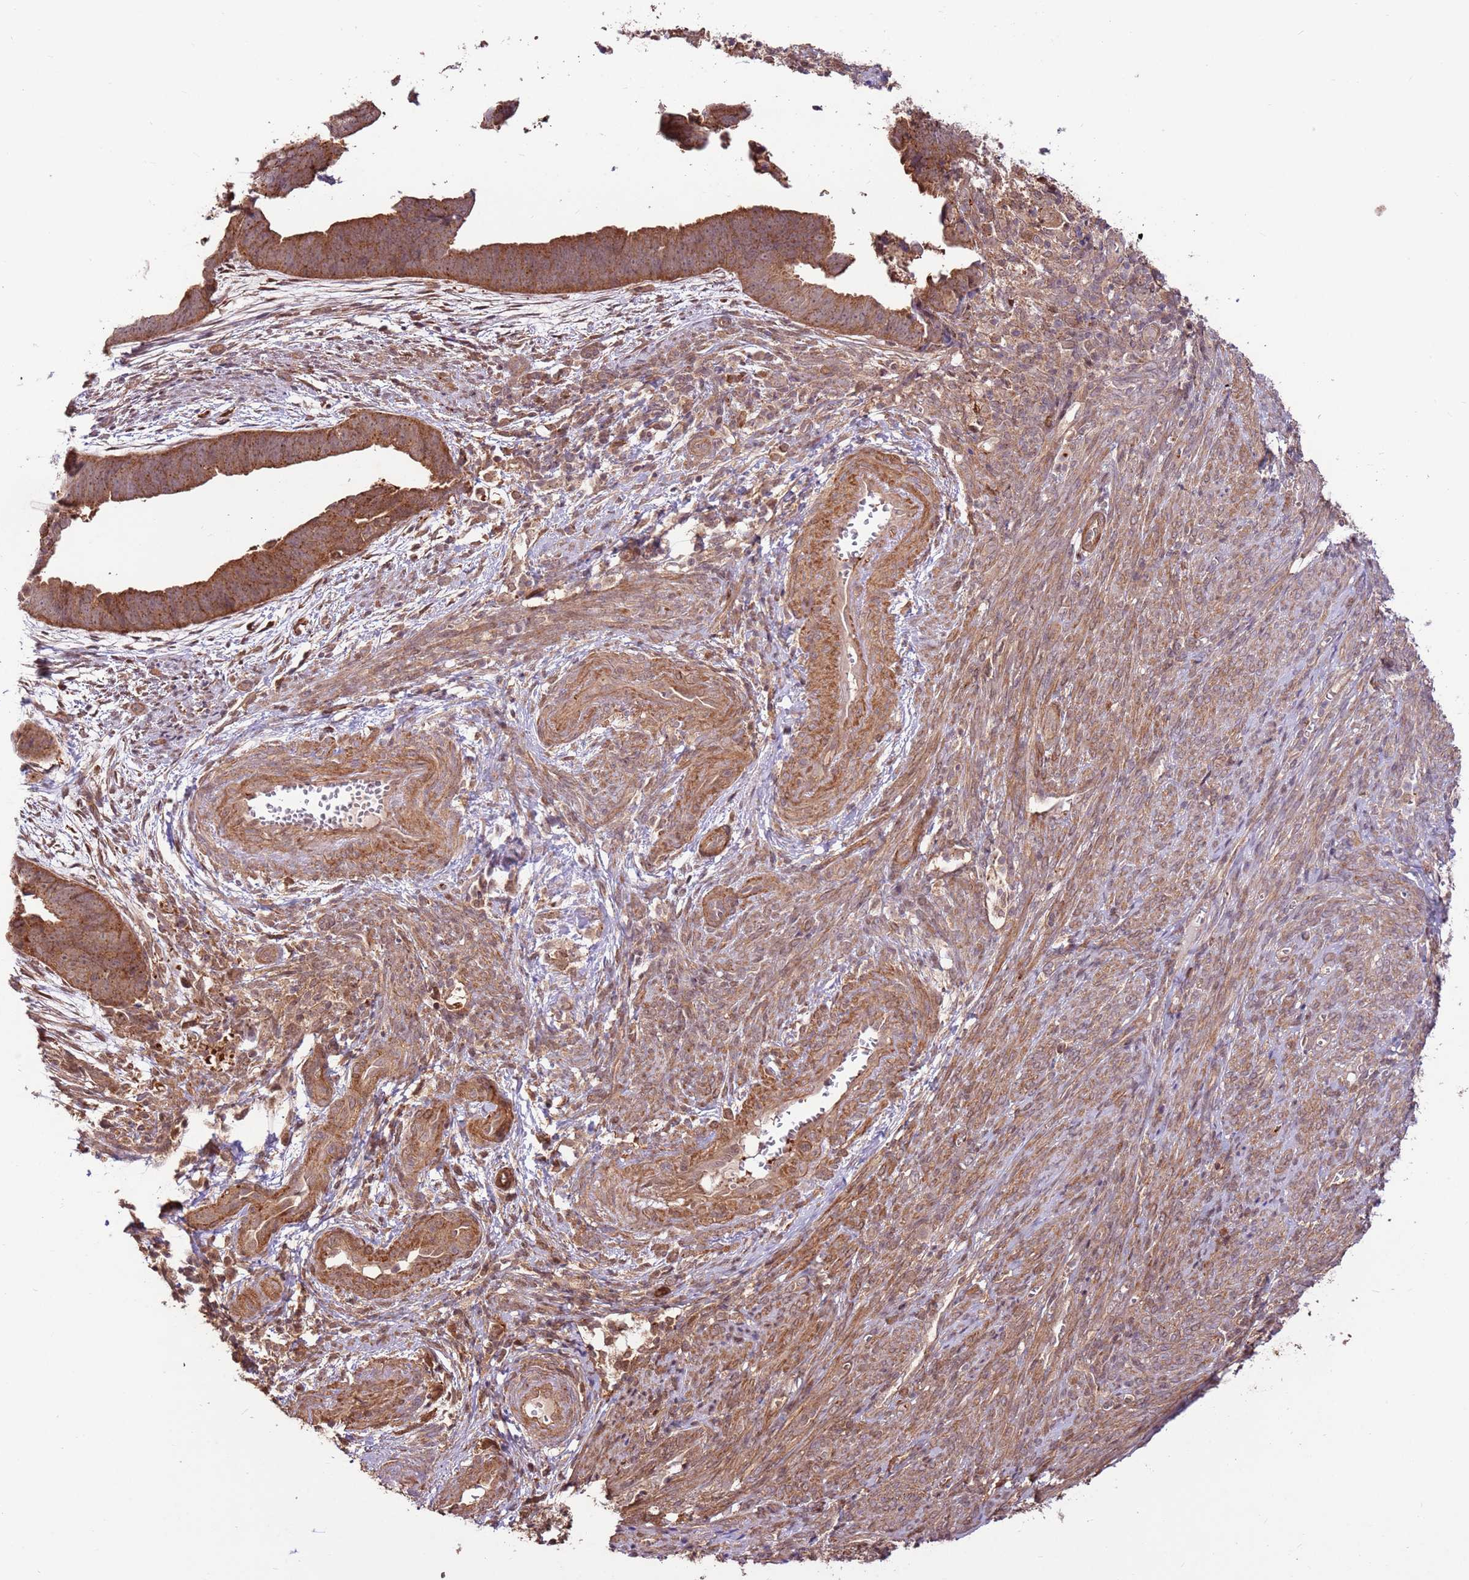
{"staining": {"intensity": "moderate", "quantity": ">75%", "location": "cytoplasmic/membranous"}, "tissue": "endometrial cancer", "cell_type": "Tumor cells", "image_type": "cancer", "snomed": [{"axis": "morphology", "description": "Adenocarcinoma, NOS"}, {"axis": "topography", "description": "Endometrium"}], "caption": "Immunohistochemistry (IHC) staining of adenocarcinoma (endometrial), which shows medium levels of moderate cytoplasmic/membranous expression in about >75% of tumor cells indicating moderate cytoplasmic/membranous protein positivity. The staining was performed using DAB (brown) for protein detection and nuclei were counterstained in hematoxylin (blue).", "gene": "CCDC112", "patient": {"sex": "female", "age": 75}}